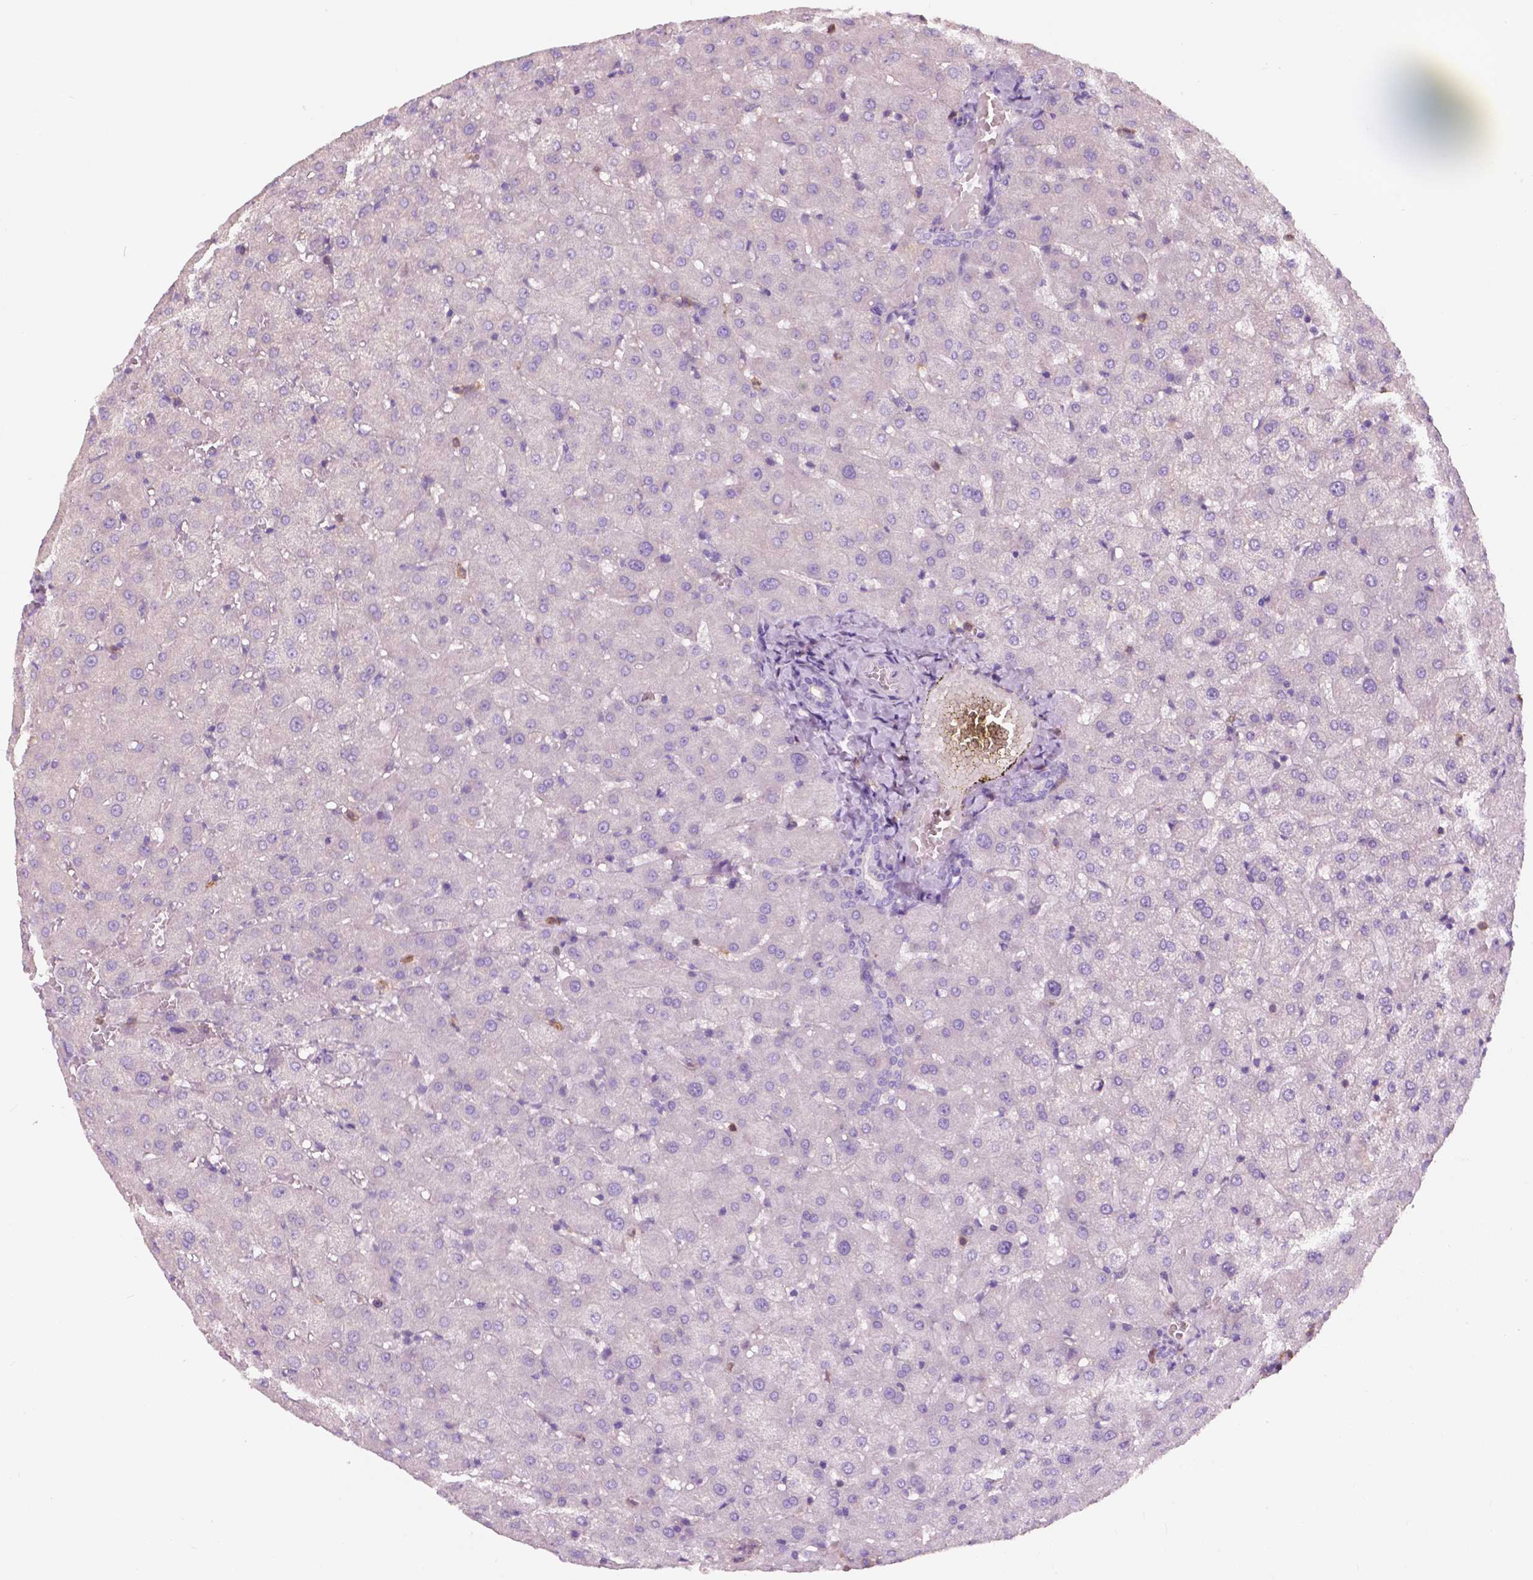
{"staining": {"intensity": "negative", "quantity": "none", "location": "none"}, "tissue": "liver", "cell_type": "Cholangiocytes", "image_type": "normal", "snomed": [{"axis": "morphology", "description": "Normal tissue, NOS"}, {"axis": "topography", "description": "Liver"}], "caption": "This is an immunohistochemistry (IHC) histopathology image of benign liver. There is no positivity in cholangiocytes.", "gene": "SEMA4A", "patient": {"sex": "female", "age": 50}}